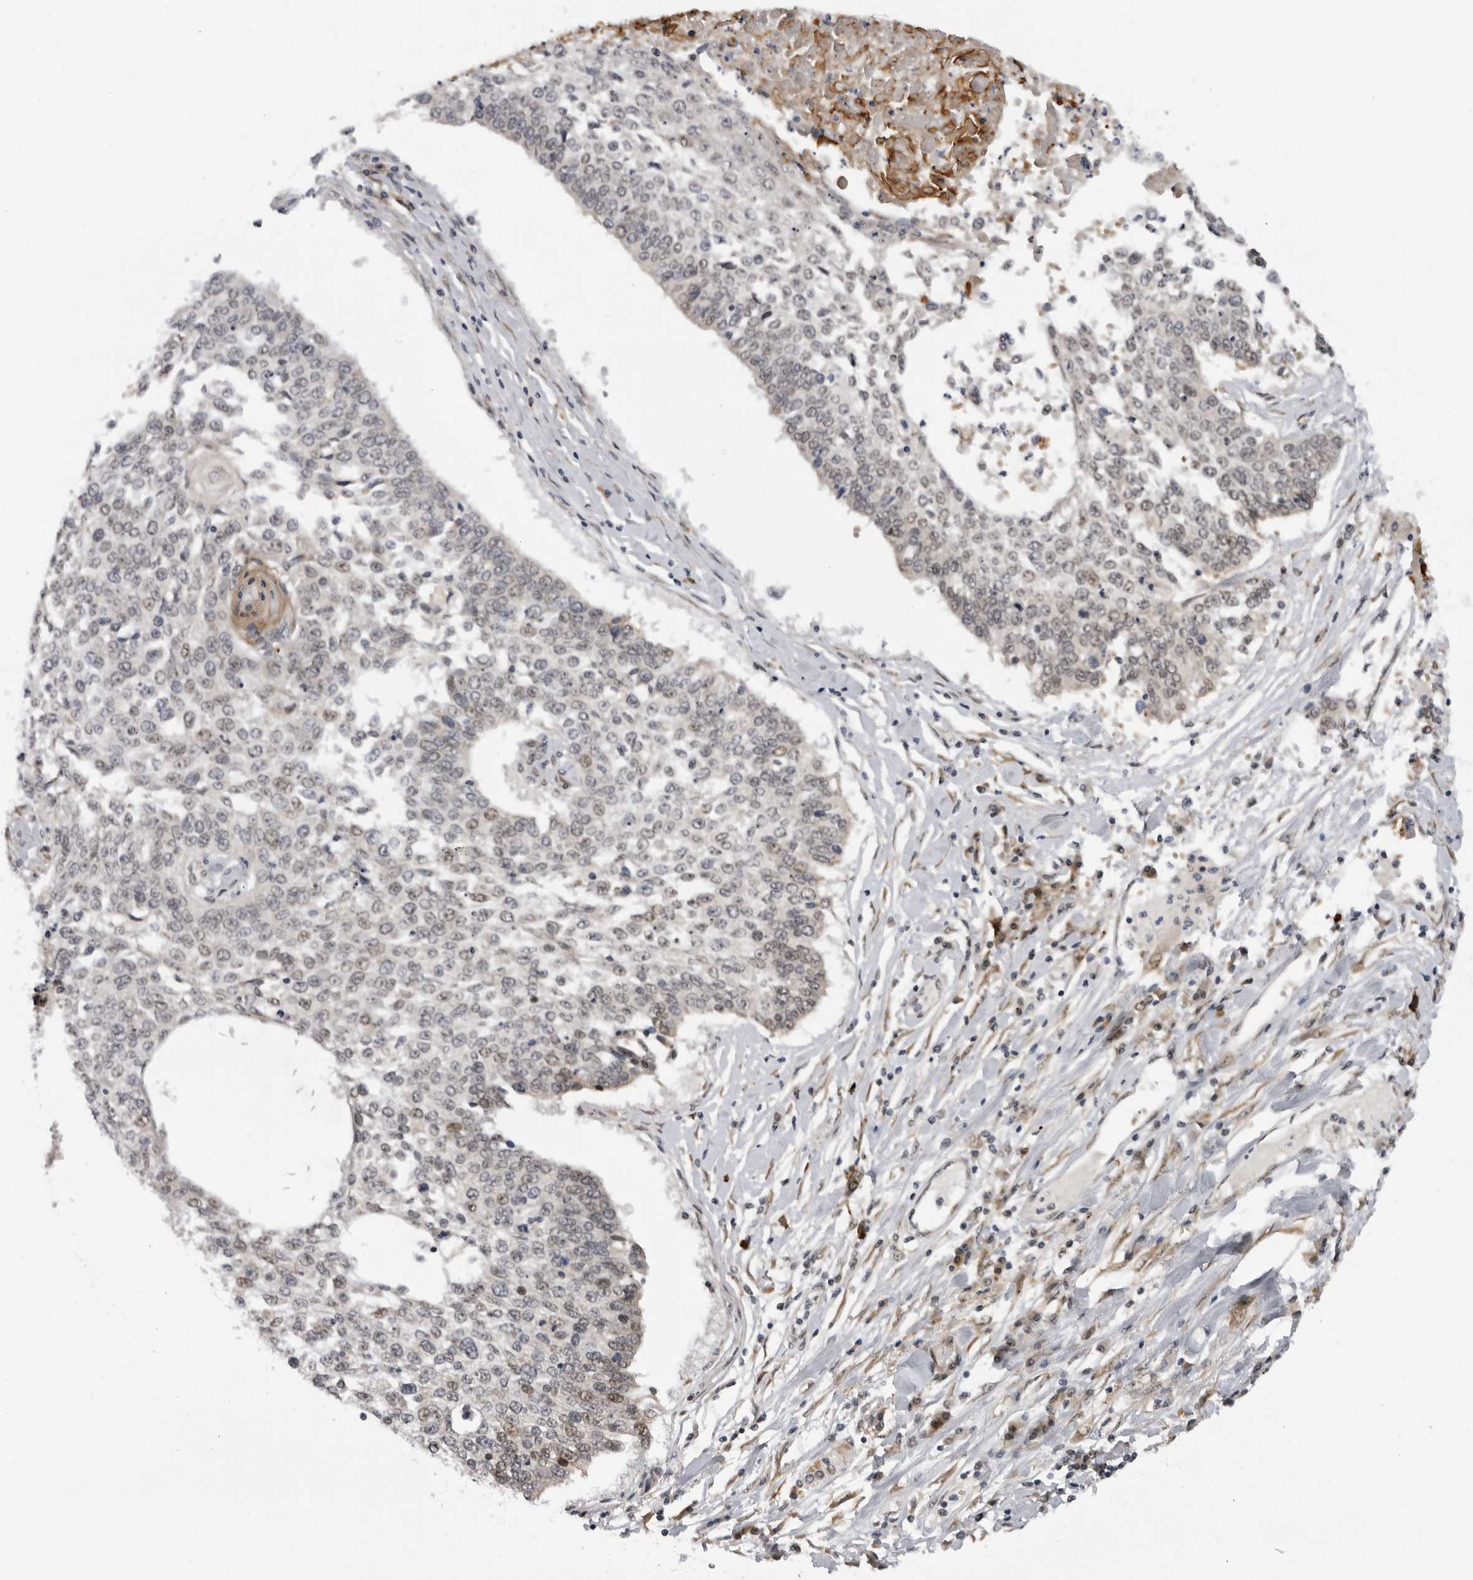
{"staining": {"intensity": "moderate", "quantity": "<25%", "location": "nuclear"}, "tissue": "lung cancer", "cell_type": "Tumor cells", "image_type": "cancer", "snomed": [{"axis": "morphology", "description": "Normal tissue, NOS"}, {"axis": "morphology", "description": "Squamous cell carcinoma, NOS"}, {"axis": "topography", "description": "Cartilage tissue"}, {"axis": "topography", "description": "Bronchus"}, {"axis": "topography", "description": "Lung"}, {"axis": "topography", "description": "Peripheral nerve tissue"}], "caption": "Protein staining of lung cancer tissue exhibits moderate nuclear positivity in about <25% of tumor cells. The staining was performed using DAB to visualize the protein expression in brown, while the nuclei were stained in blue with hematoxylin (Magnification: 20x).", "gene": "ALPK2", "patient": {"sex": "female", "age": 49}}